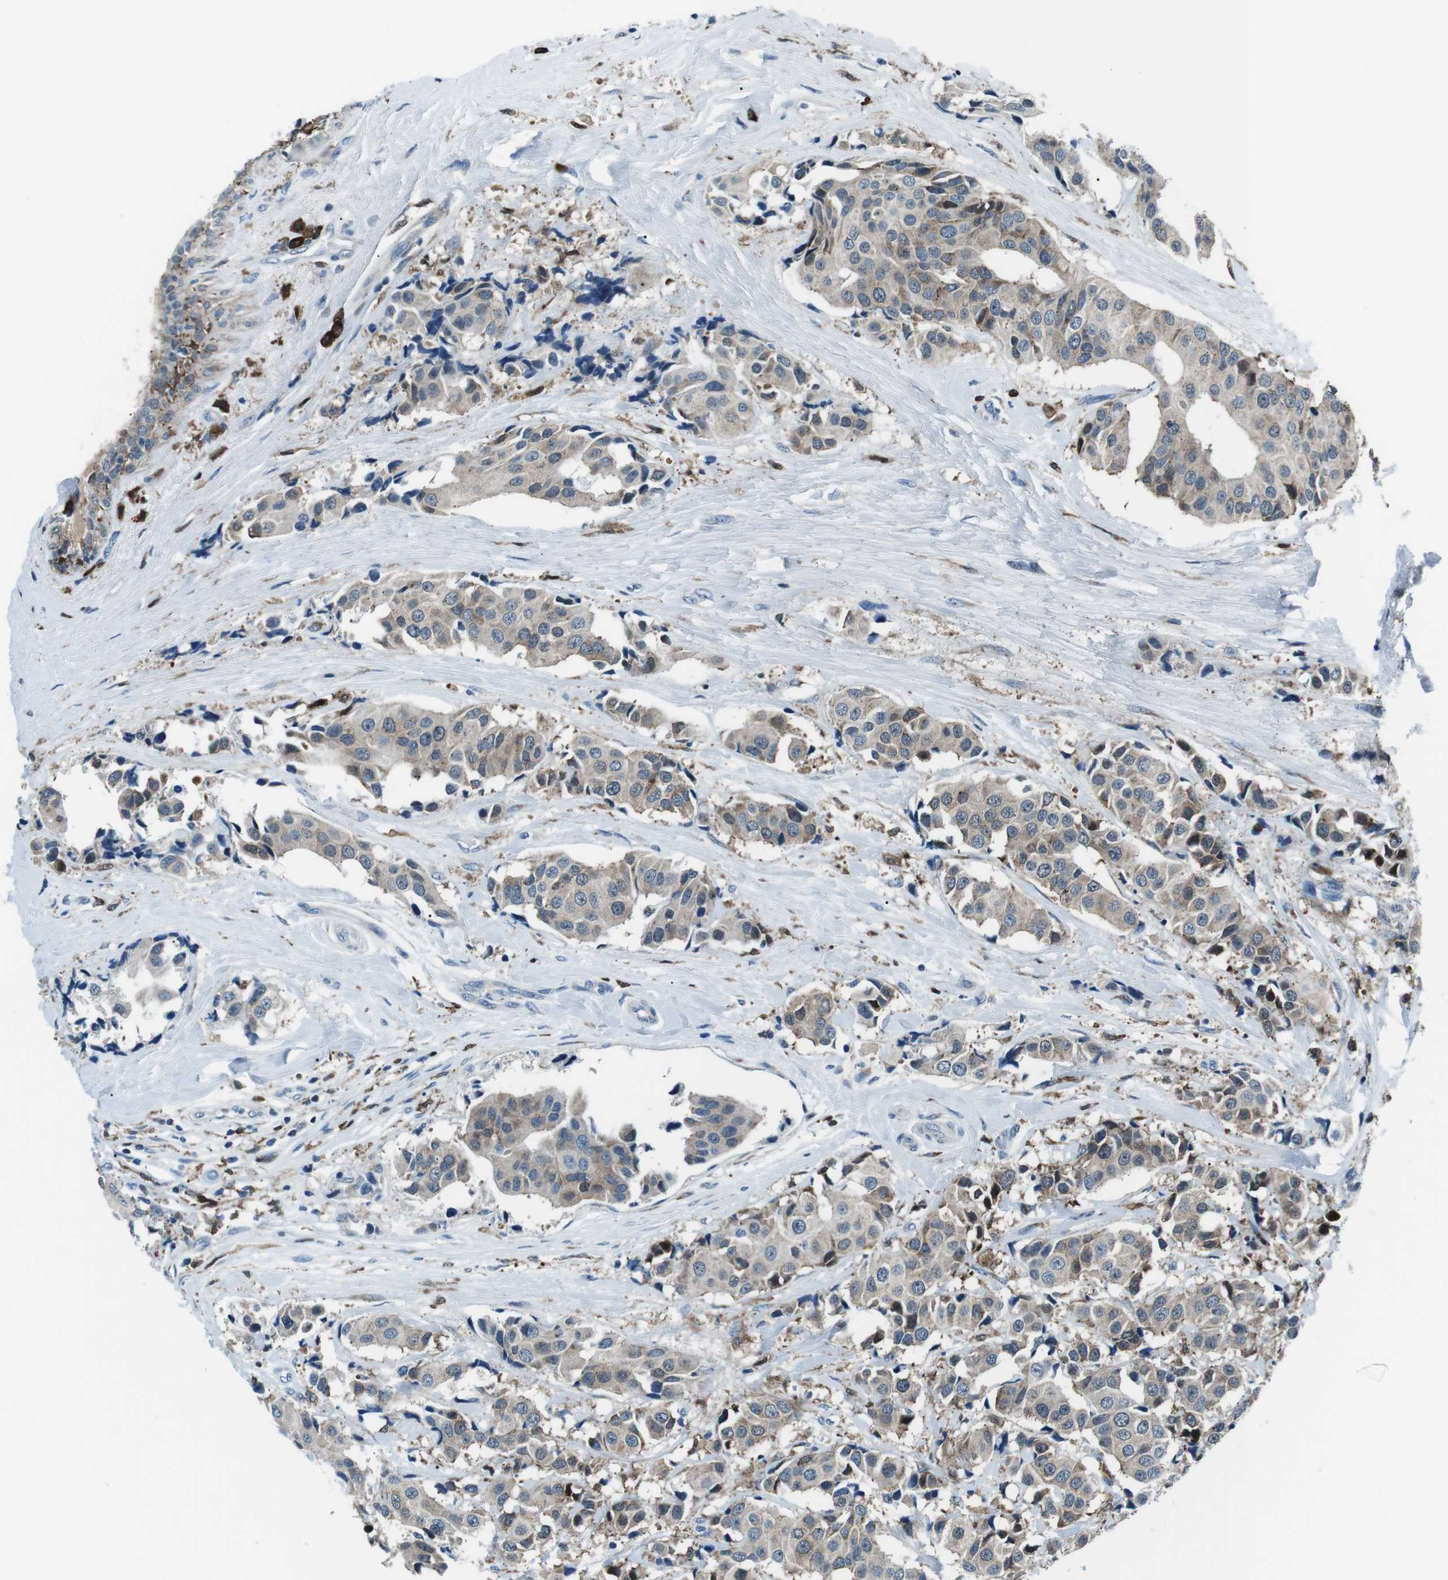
{"staining": {"intensity": "weak", "quantity": "25%-75%", "location": "cytoplasmic/membranous"}, "tissue": "breast cancer", "cell_type": "Tumor cells", "image_type": "cancer", "snomed": [{"axis": "morphology", "description": "Normal tissue, NOS"}, {"axis": "morphology", "description": "Duct carcinoma"}, {"axis": "topography", "description": "Breast"}], "caption": "A photomicrograph showing weak cytoplasmic/membranous positivity in approximately 25%-75% of tumor cells in breast invasive ductal carcinoma, as visualized by brown immunohistochemical staining.", "gene": "BLNK", "patient": {"sex": "female", "age": 39}}